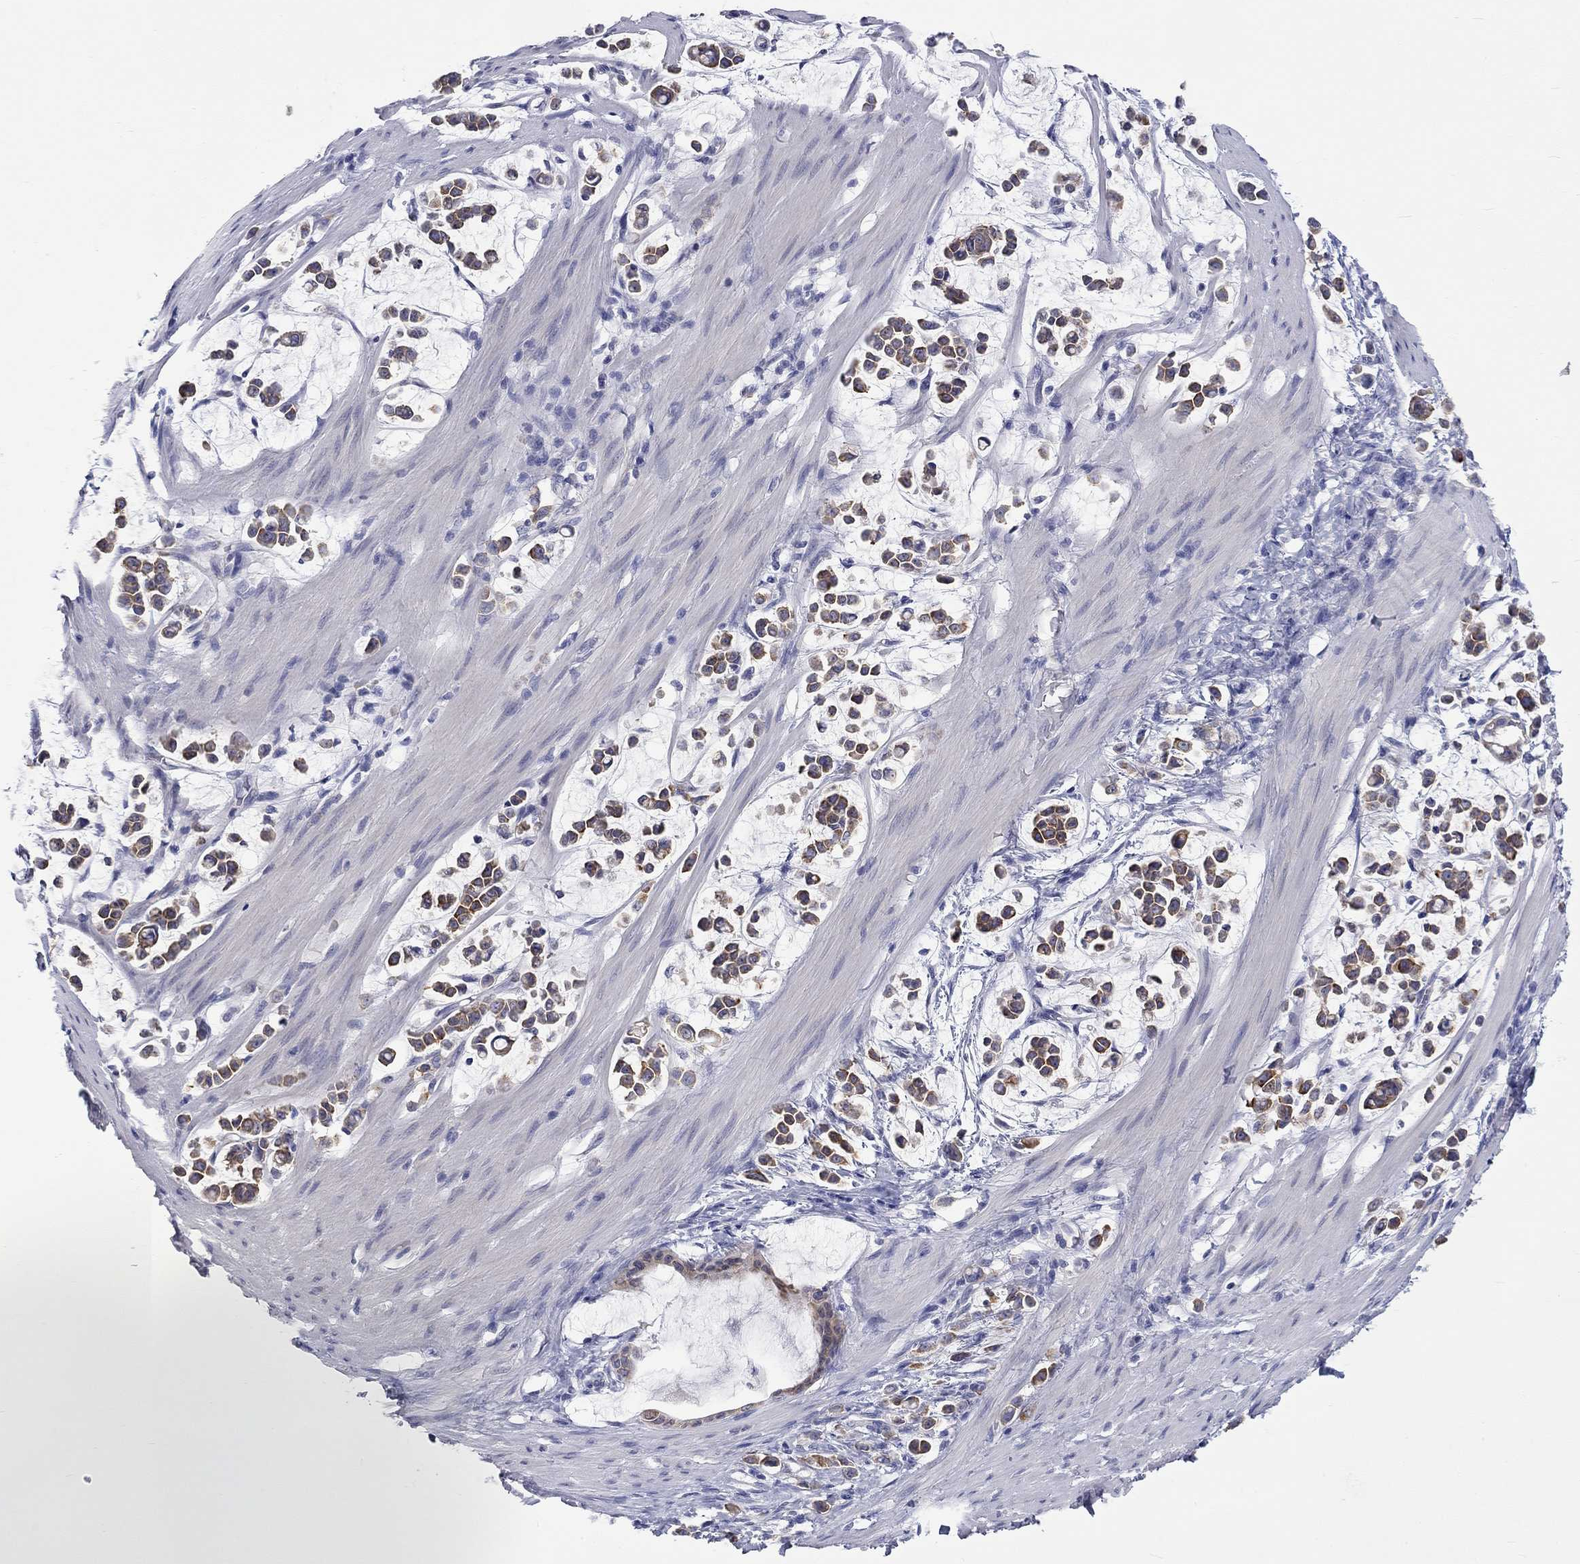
{"staining": {"intensity": "moderate", "quantity": "<25%", "location": "cytoplasmic/membranous"}, "tissue": "stomach cancer", "cell_type": "Tumor cells", "image_type": "cancer", "snomed": [{"axis": "morphology", "description": "Adenocarcinoma, NOS"}, {"axis": "topography", "description": "Stomach"}], "caption": "Immunohistochemical staining of human stomach cancer (adenocarcinoma) reveals moderate cytoplasmic/membranous protein expression in approximately <25% of tumor cells.", "gene": "CERS1", "patient": {"sex": "male", "age": 82}}